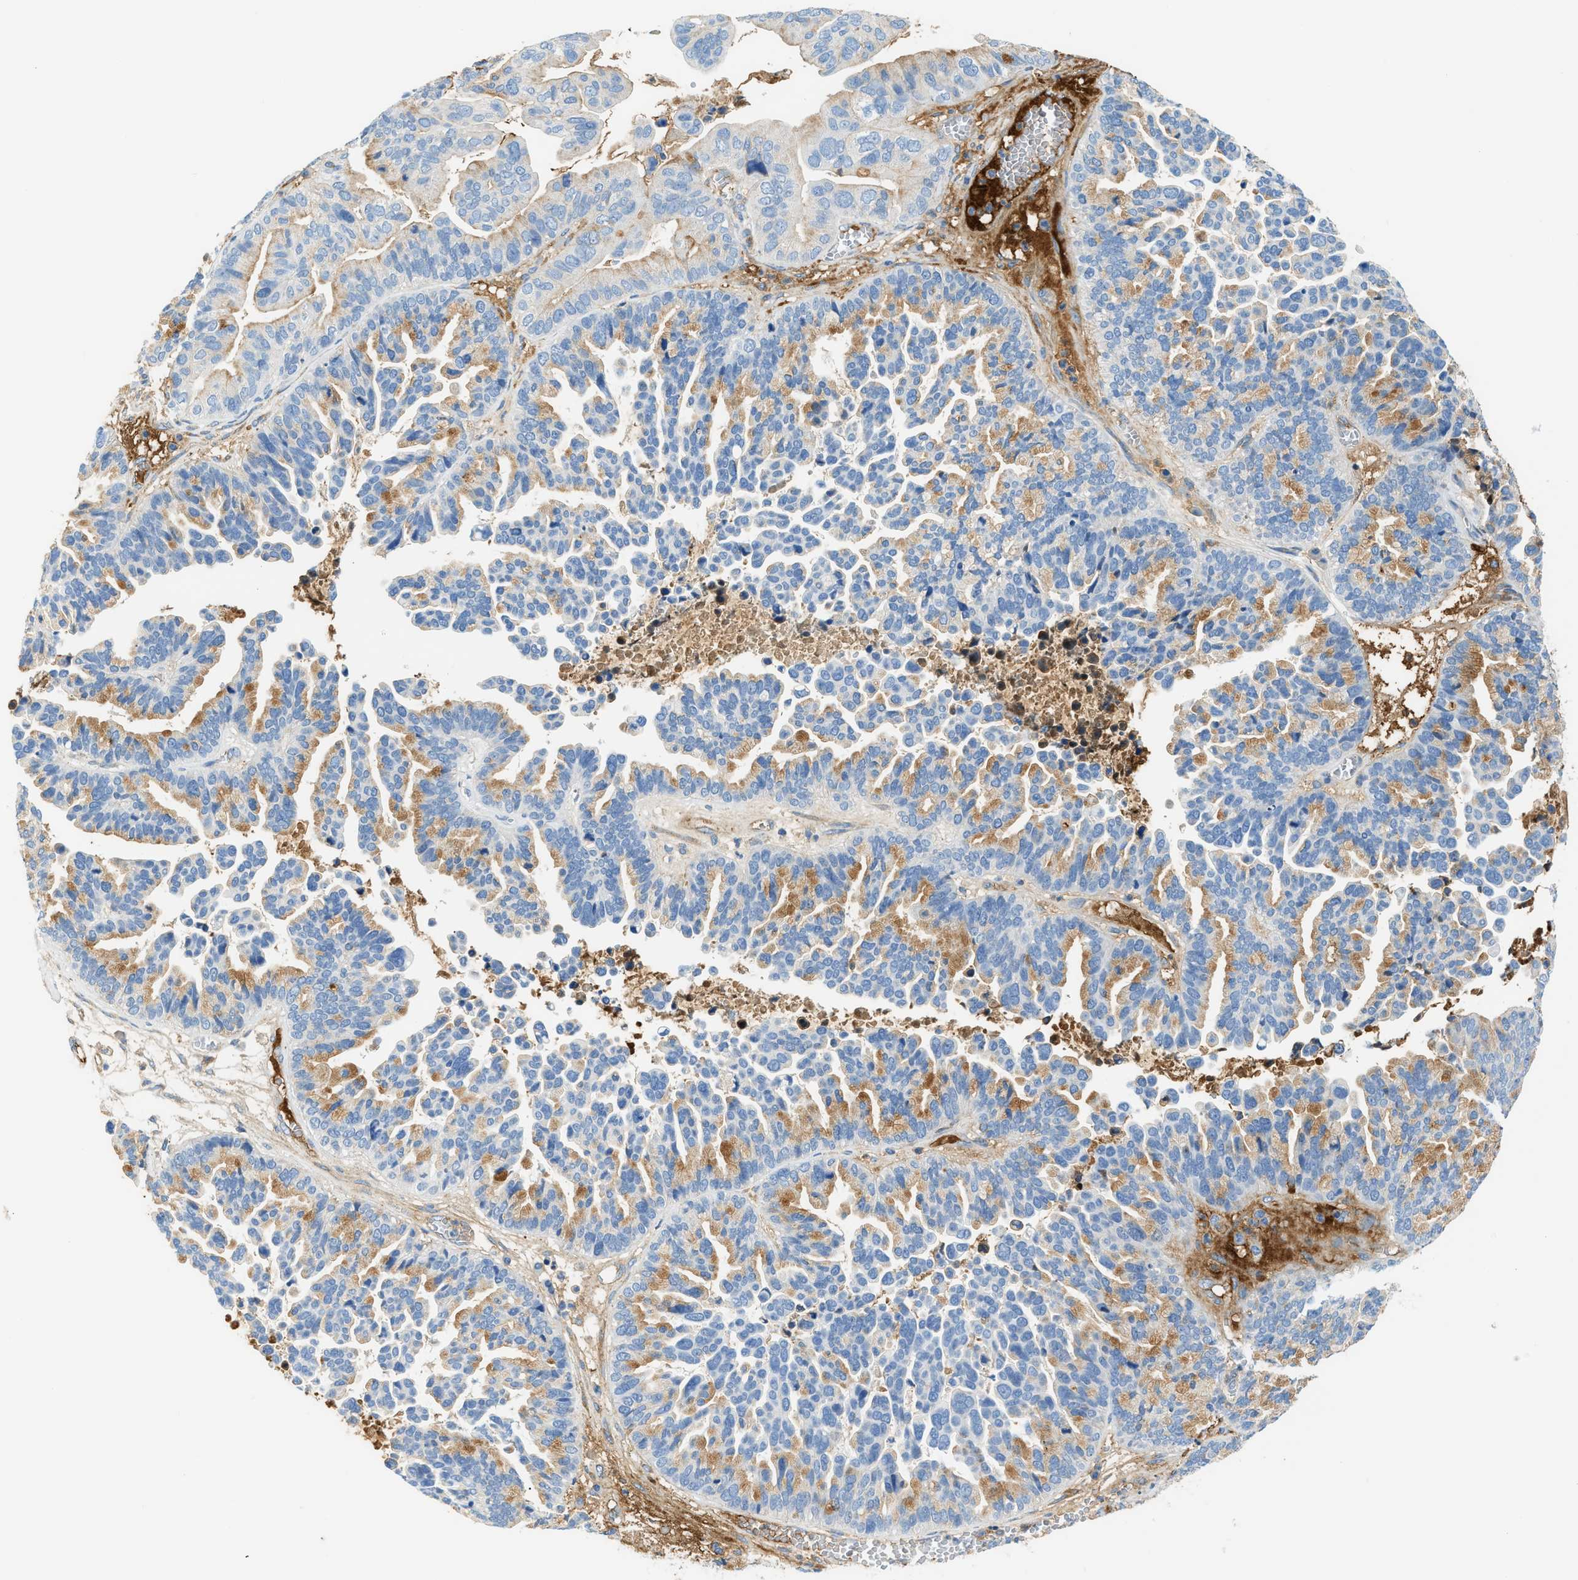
{"staining": {"intensity": "moderate", "quantity": "25%-75%", "location": "cytoplasmic/membranous"}, "tissue": "ovarian cancer", "cell_type": "Tumor cells", "image_type": "cancer", "snomed": [{"axis": "morphology", "description": "Cystadenocarcinoma, serous, NOS"}, {"axis": "topography", "description": "Ovary"}], "caption": "An IHC image of tumor tissue is shown. Protein staining in brown shows moderate cytoplasmic/membranous positivity in serous cystadenocarcinoma (ovarian) within tumor cells.", "gene": "CFI", "patient": {"sex": "female", "age": 56}}